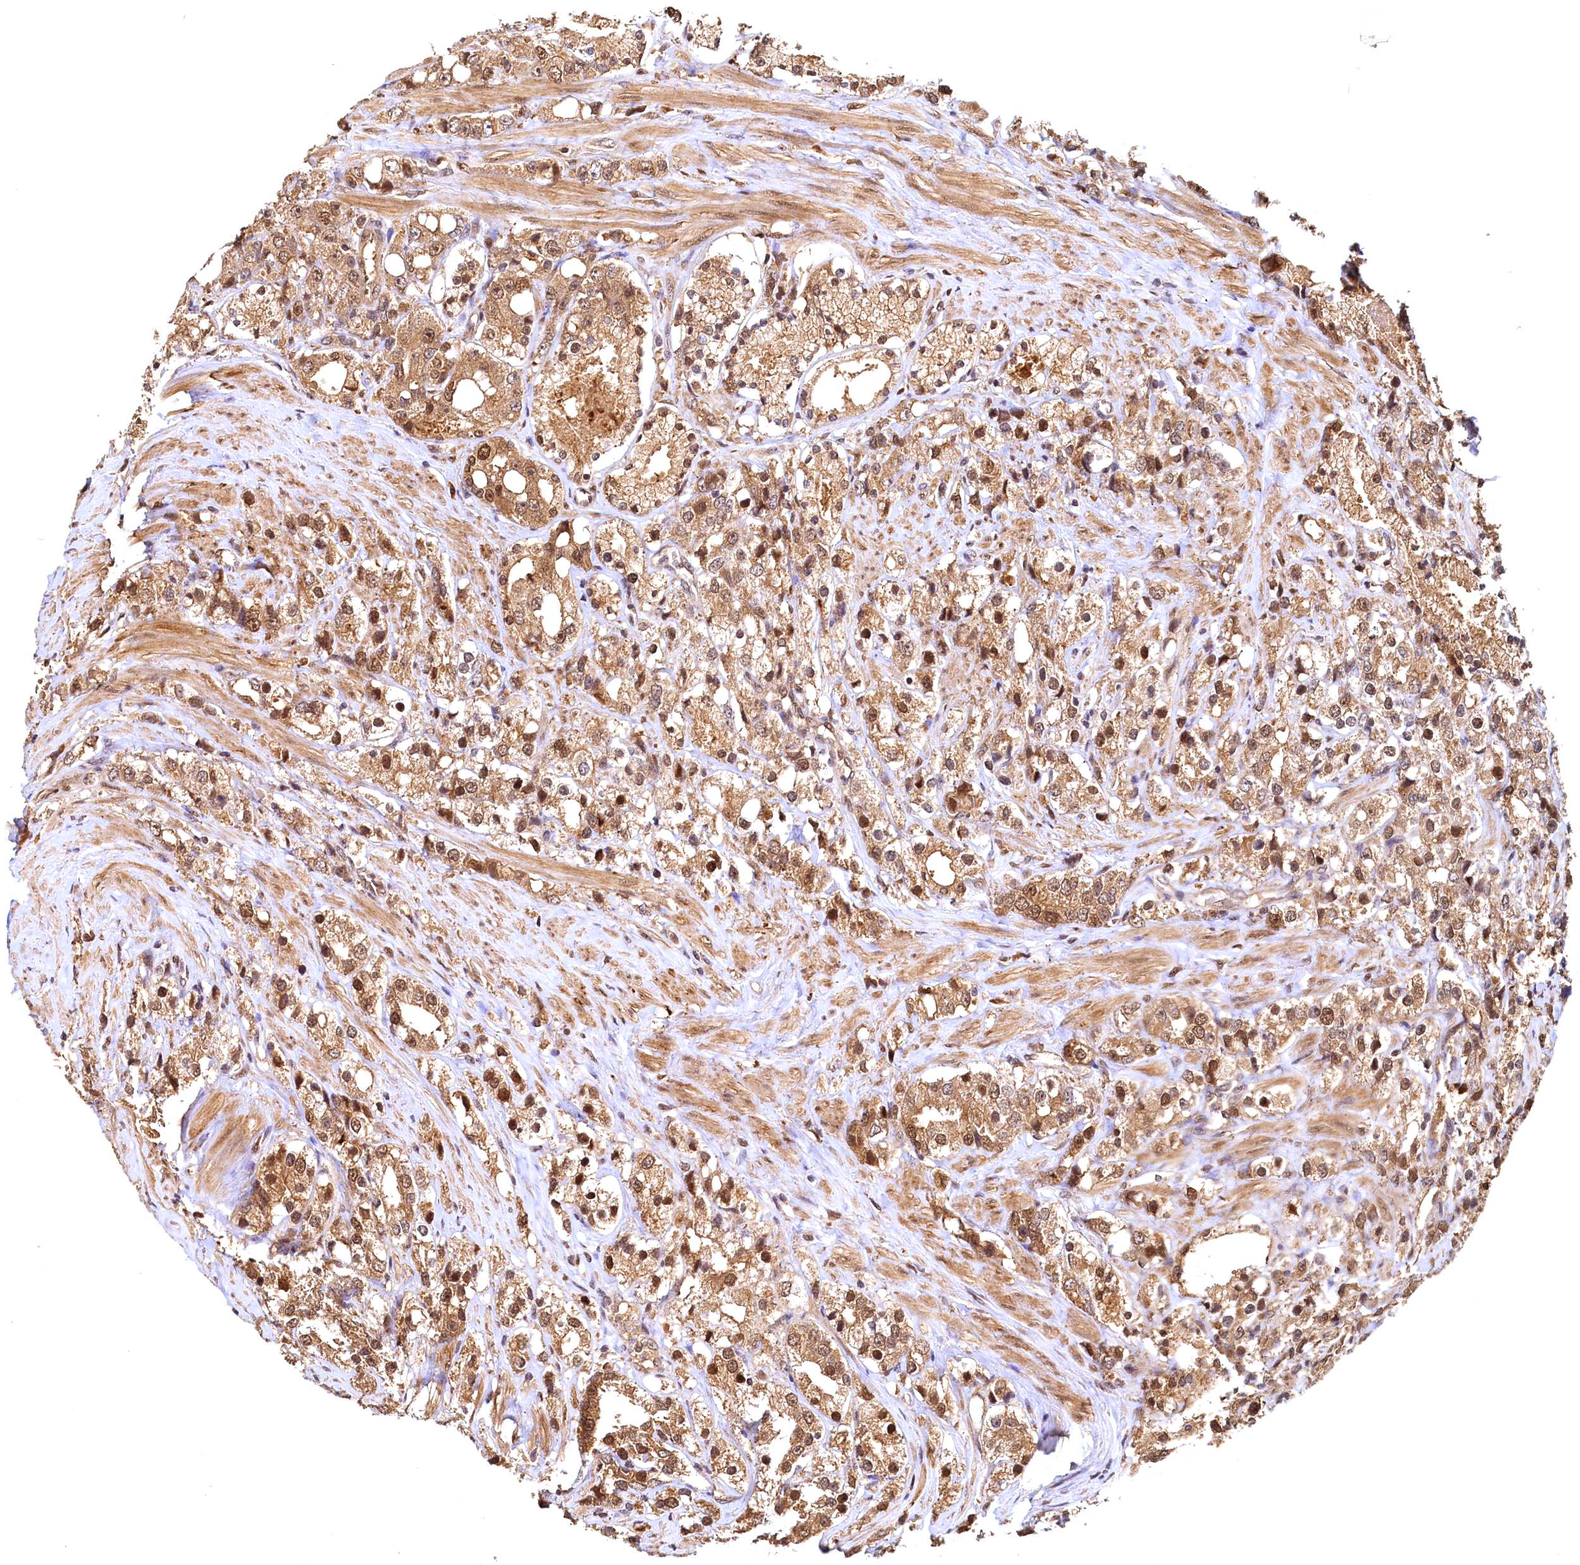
{"staining": {"intensity": "moderate", "quantity": ">75%", "location": "cytoplasmic/membranous,nuclear"}, "tissue": "prostate cancer", "cell_type": "Tumor cells", "image_type": "cancer", "snomed": [{"axis": "morphology", "description": "Adenocarcinoma, NOS"}, {"axis": "topography", "description": "Prostate"}], "caption": "Immunohistochemical staining of adenocarcinoma (prostate) exhibits medium levels of moderate cytoplasmic/membranous and nuclear expression in approximately >75% of tumor cells.", "gene": "UBL7", "patient": {"sex": "male", "age": 79}}